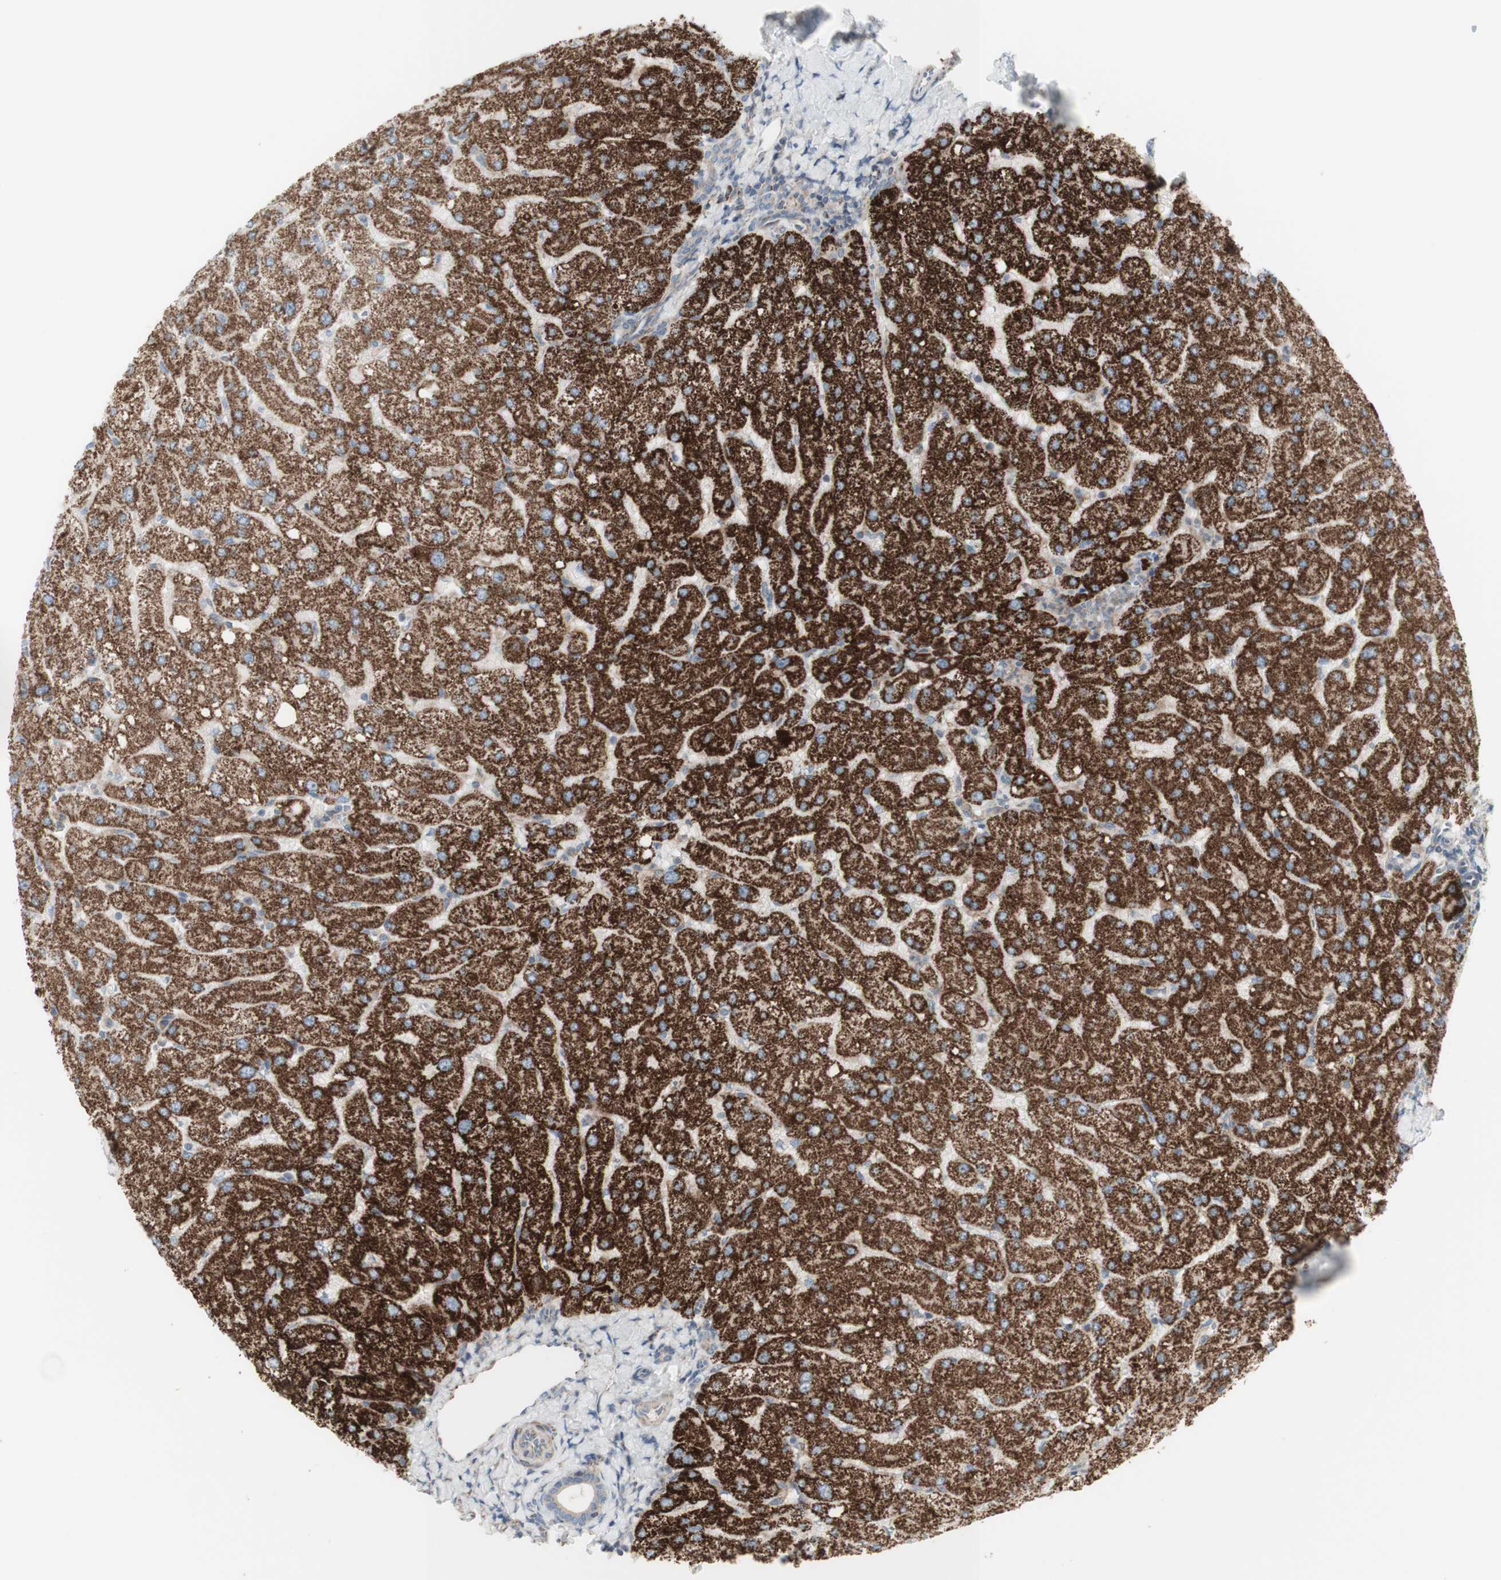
{"staining": {"intensity": "weak", "quantity": "<25%", "location": "cytoplasmic/membranous"}, "tissue": "liver", "cell_type": "Cholangiocytes", "image_type": "normal", "snomed": [{"axis": "morphology", "description": "Normal tissue, NOS"}, {"axis": "topography", "description": "Liver"}], "caption": "The immunohistochemistry micrograph has no significant positivity in cholangiocytes of liver. (DAB (3,3'-diaminobenzidine) immunohistochemistry visualized using brightfield microscopy, high magnification).", "gene": "C3orf52", "patient": {"sex": "male", "age": 55}}